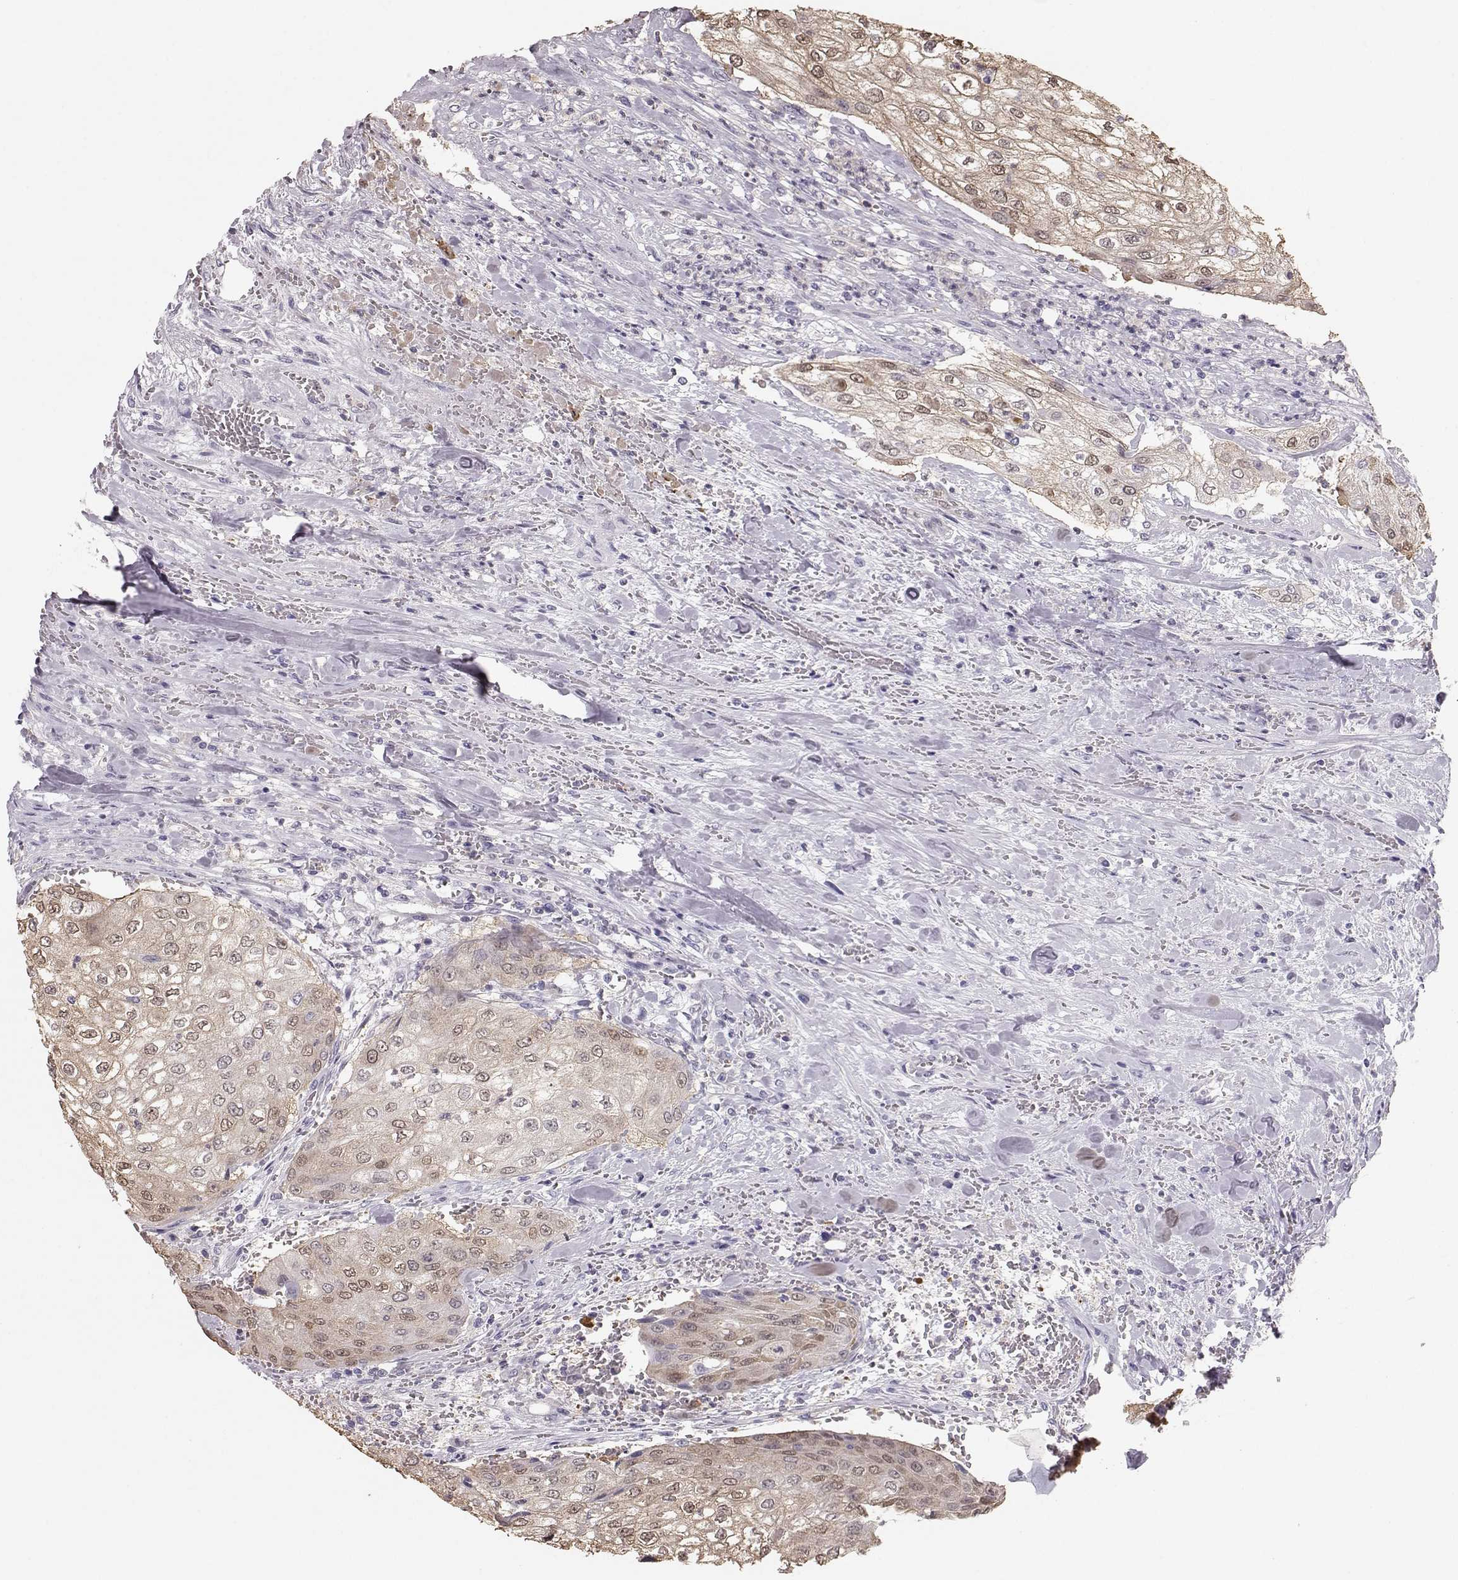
{"staining": {"intensity": "weak", "quantity": ">75%", "location": "cytoplasmic/membranous,nuclear"}, "tissue": "urothelial cancer", "cell_type": "Tumor cells", "image_type": "cancer", "snomed": [{"axis": "morphology", "description": "Urothelial carcinoma, High grade"}, {"axis": "topography", "description": "Urinary bladder"}], "caption": "The image displays immunohistochemical staining of high-grade urothelial carcinoma. There is weak cytoplasmic/membranous and nuclear expression is present in approximately >75% of tumor cells. Immunohistochemistry (ihc) stains the protein of interest in brown and the nuclei are stained blue.", "gene": "POU1F1", "patient": {"sex": "male", "age": 62}}